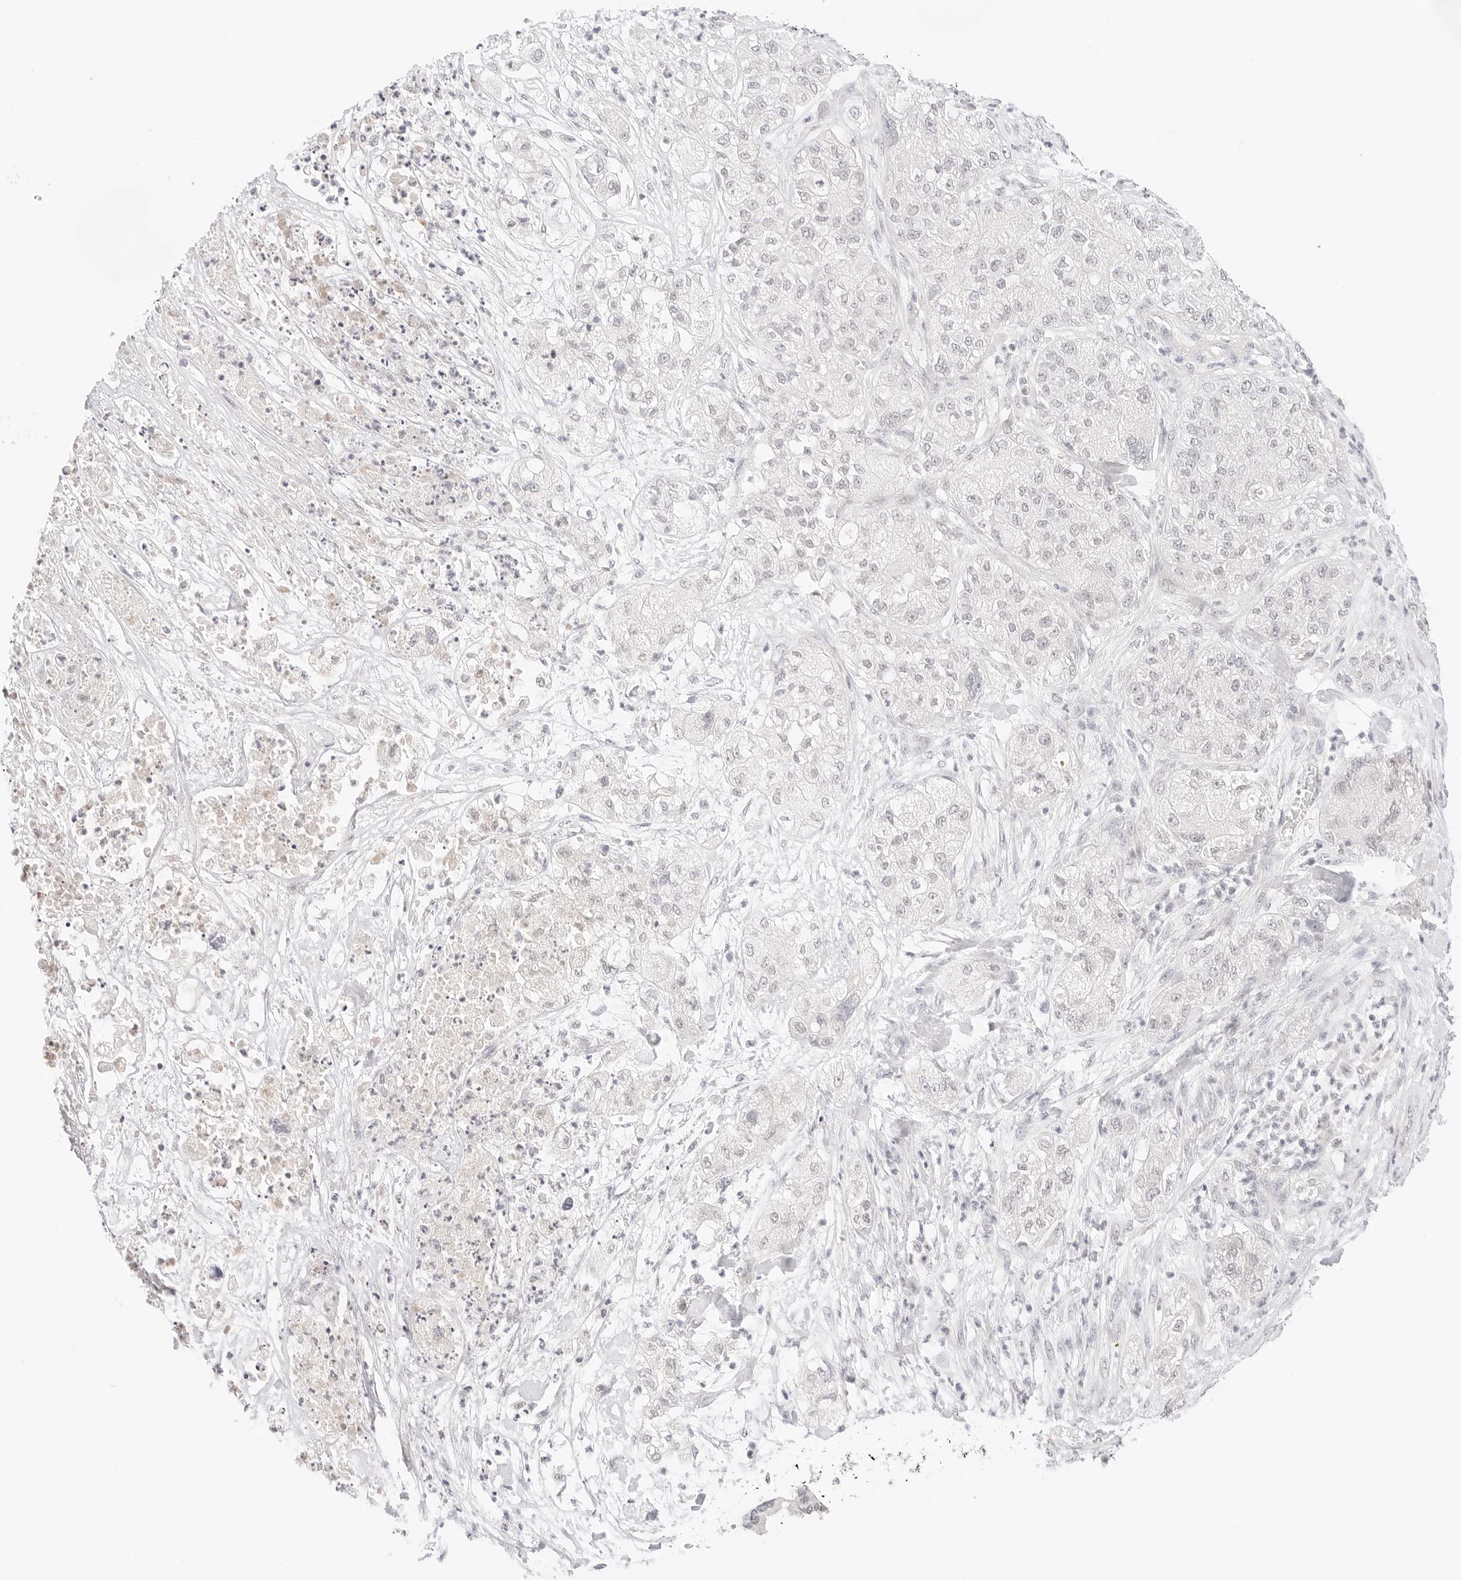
{"staining": {"intensity": "negative", "quantity": "none", "location": "none"}, "tissue": "pancreatic cancer", "cell_type": "Tumor cells", "image_type": "cancer", "snomed": [{"axis": "morphology", "description": "Adenocarcinoma, NOS"}, {"axis": "topography", "description": "Pancreas"}], "caption": "Immunohistochemical staining of human pancreatic adenocarcinoma demonstrates no significant positivity in tumor cells.", "gene": "XKR4", "patient": {"sex": "female", "age": 78}}